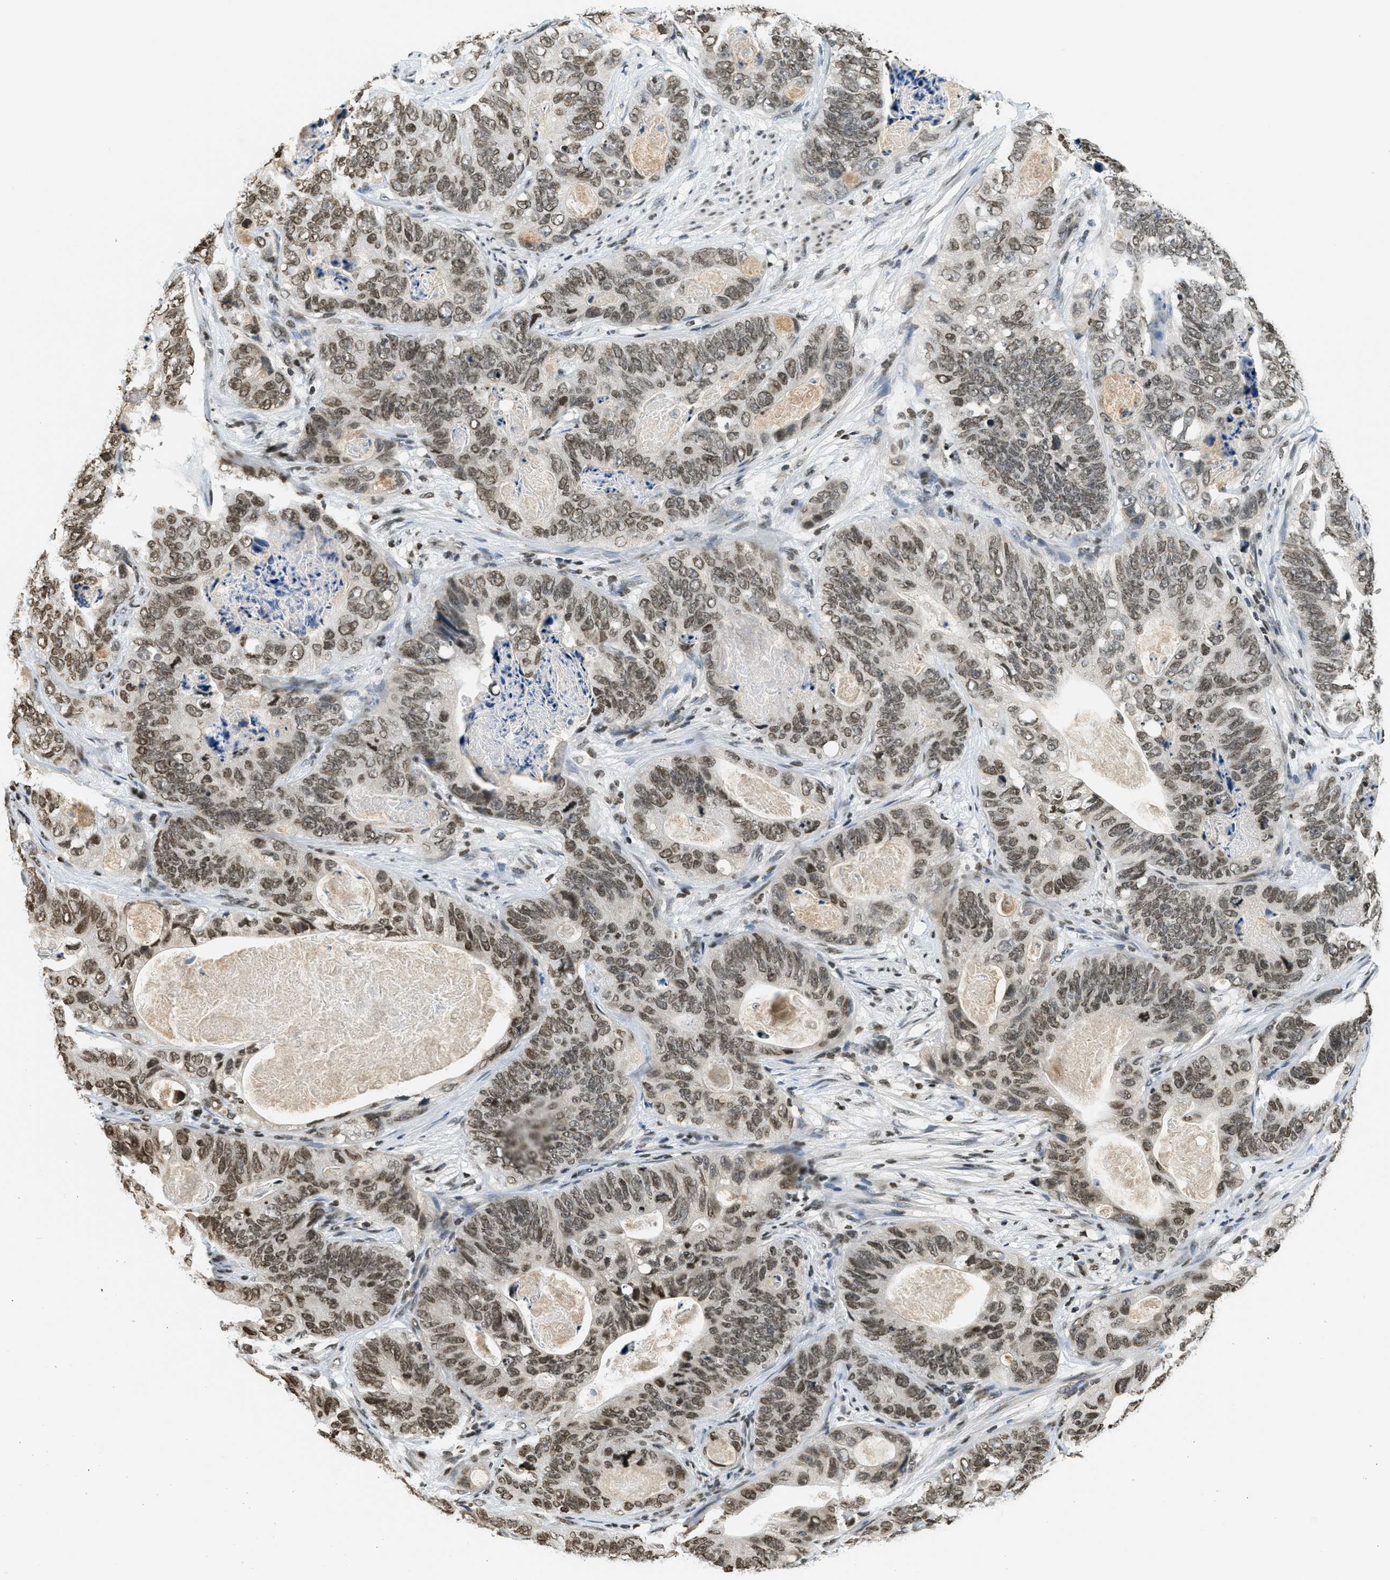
{"staining": {"intensity": "moderate", "quantity": ">75%", "location": "nuclear"}, "tissue": "stomach cancer", "cell_type": "Tumor cells", "image_type": "cancer", "snomed": [{"axis": "morphology", "description": "Adenocarcinoma, NOS"}, {"axis": "topography", "description": "Stomach"}], "caption": "Stomach cancer stained with DAB (3,3'-diaminobenzidine) IHC exhibits medium levels of moderate nuclear positivity in approximately >75% of tumor cells.", "gene": "LDB2", "patient": {"sex": "female", "age": 89}}